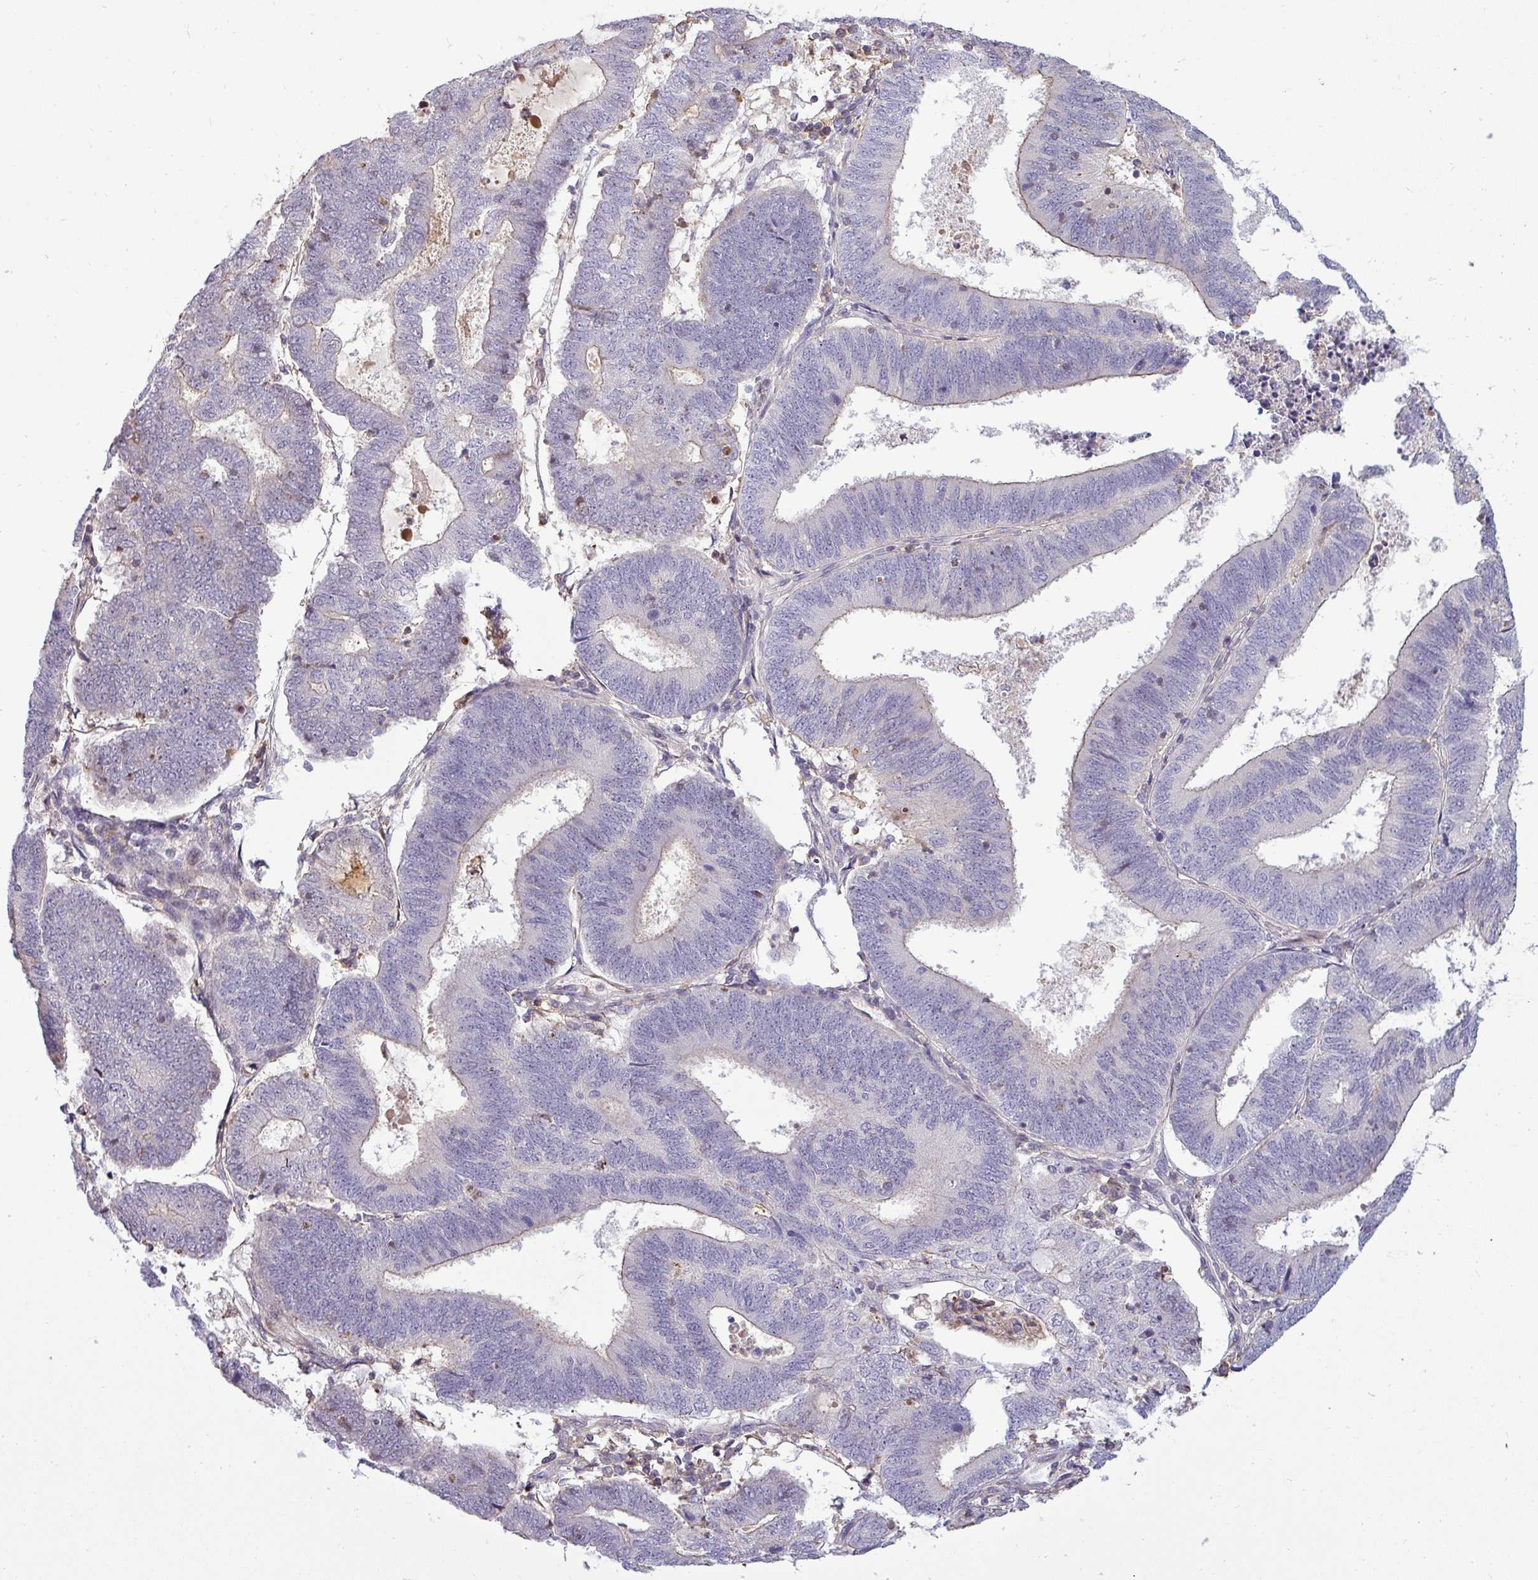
{"staining": {"intensity": "negative", "quantity": "none", "location": "none"}, "tissue": "endometrial cancer", "cell_type": "Tumor cells", "image_type": "cancer", "snomed": [{"axis": "morphology", "description": "Adenocarcinoma, NOS"}, {"axis": "topography", "description": "Endometrium"}], "caption": "A high-resolution photomicrograph shows IHC staining of adenocarcinoma (endometrial), which shows no significant expression in tumor cells.", "gene": "ZNF835", "patient": {"sex": "female", "age": 70}}